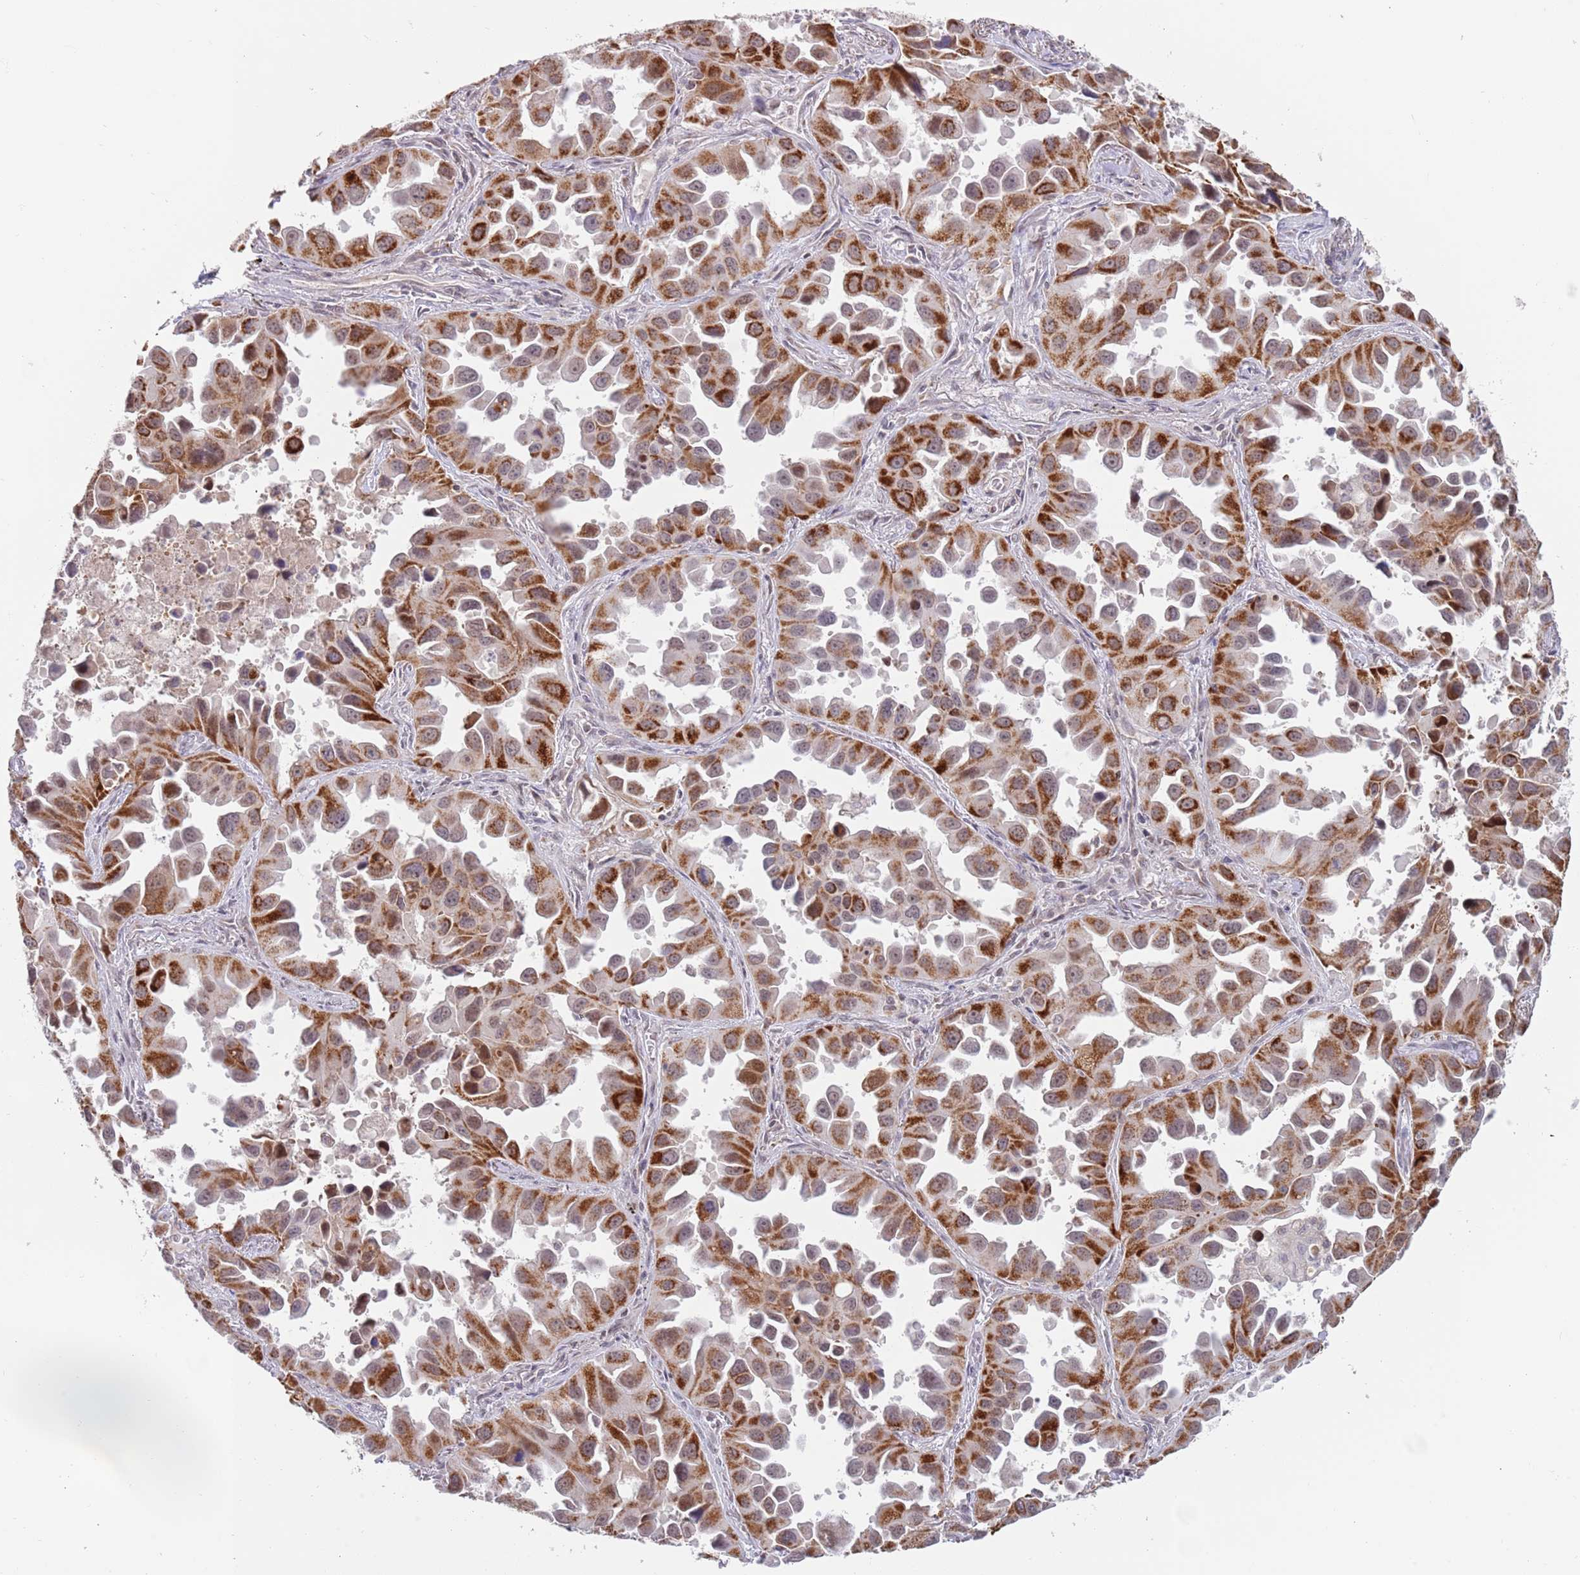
{"staining": {"intensity": "strong", "quantity": ">75%", "location": "cytoplasmic/membranous"}, "tissue": "lung cancer", "cell_type": "Tumor cells", "image_type": "cancer", "snomed": [{"axis": "morphology", "description": "Adenocarcinoma, NOS"}, {"axis": "topography", "description": "Lung"}], "caption": "Immunohistochemistry staining of lung adenocarcinoma, which displays high levels of strong cytoplasmic/membranous positivity in about >75% of tumor cells indicating strong cytoplasmic/membranous protein staining. The staining was performed using DAB (brown) for protein detection and nuclei were counterstained in hematoxylin (blue).", "gene": "TIMM13", "patient": {"sex": "male", "age": 66}}